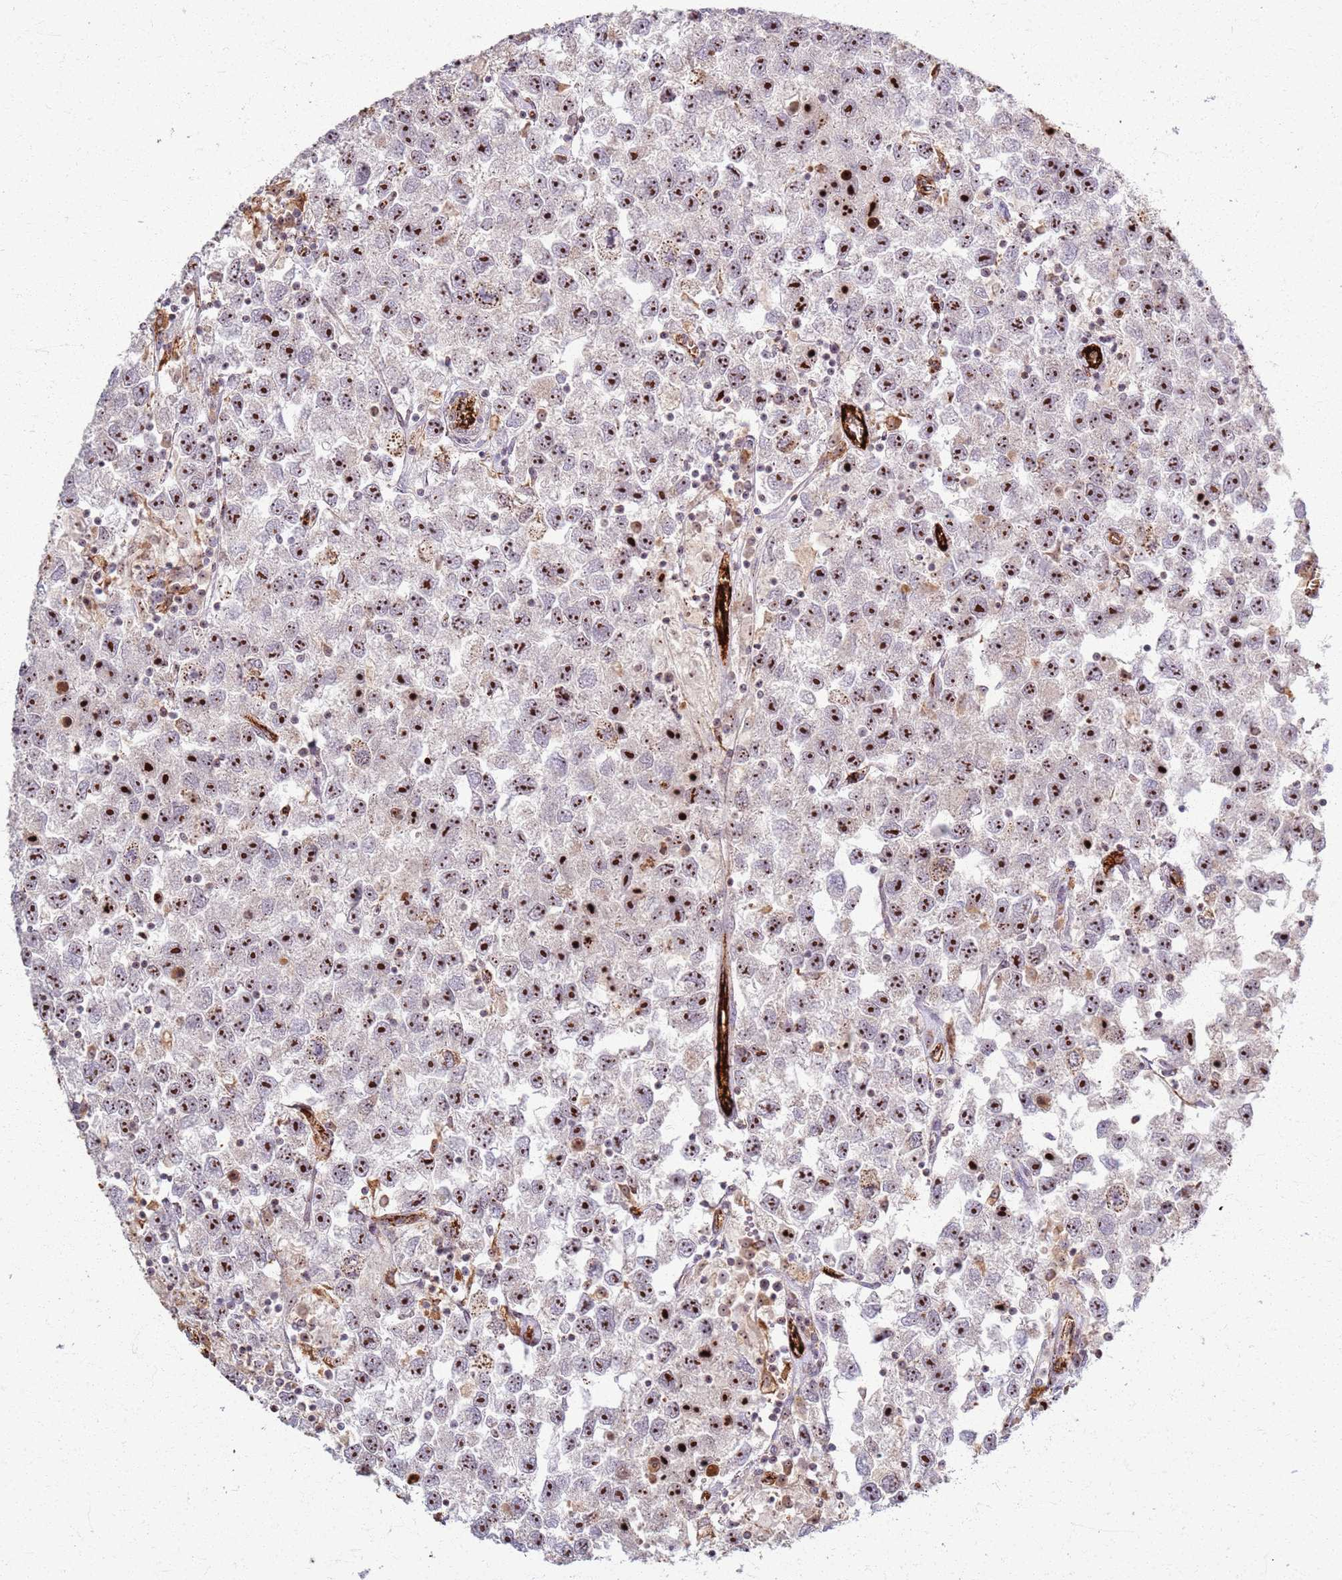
{"staining": {"intensity": "strong", "quantity": ">75%", "location": "nuclear"}, "tissue": "testis cancer", "cell_type": "Tumor cells", "image_type": "cancer", "snomed": [{"axis": "morphology", "description": "Seminoma, NOS"}, {"axis": "topography", "description": "Testis"}], "caption": "Human seminoma (testis) stained for a protein (brown) demonstrates strong nuclear positive positivity in approximately >75% of tumor cells.", "gene": "KRI1", "patient": {"sex": "male", "age": 26}}